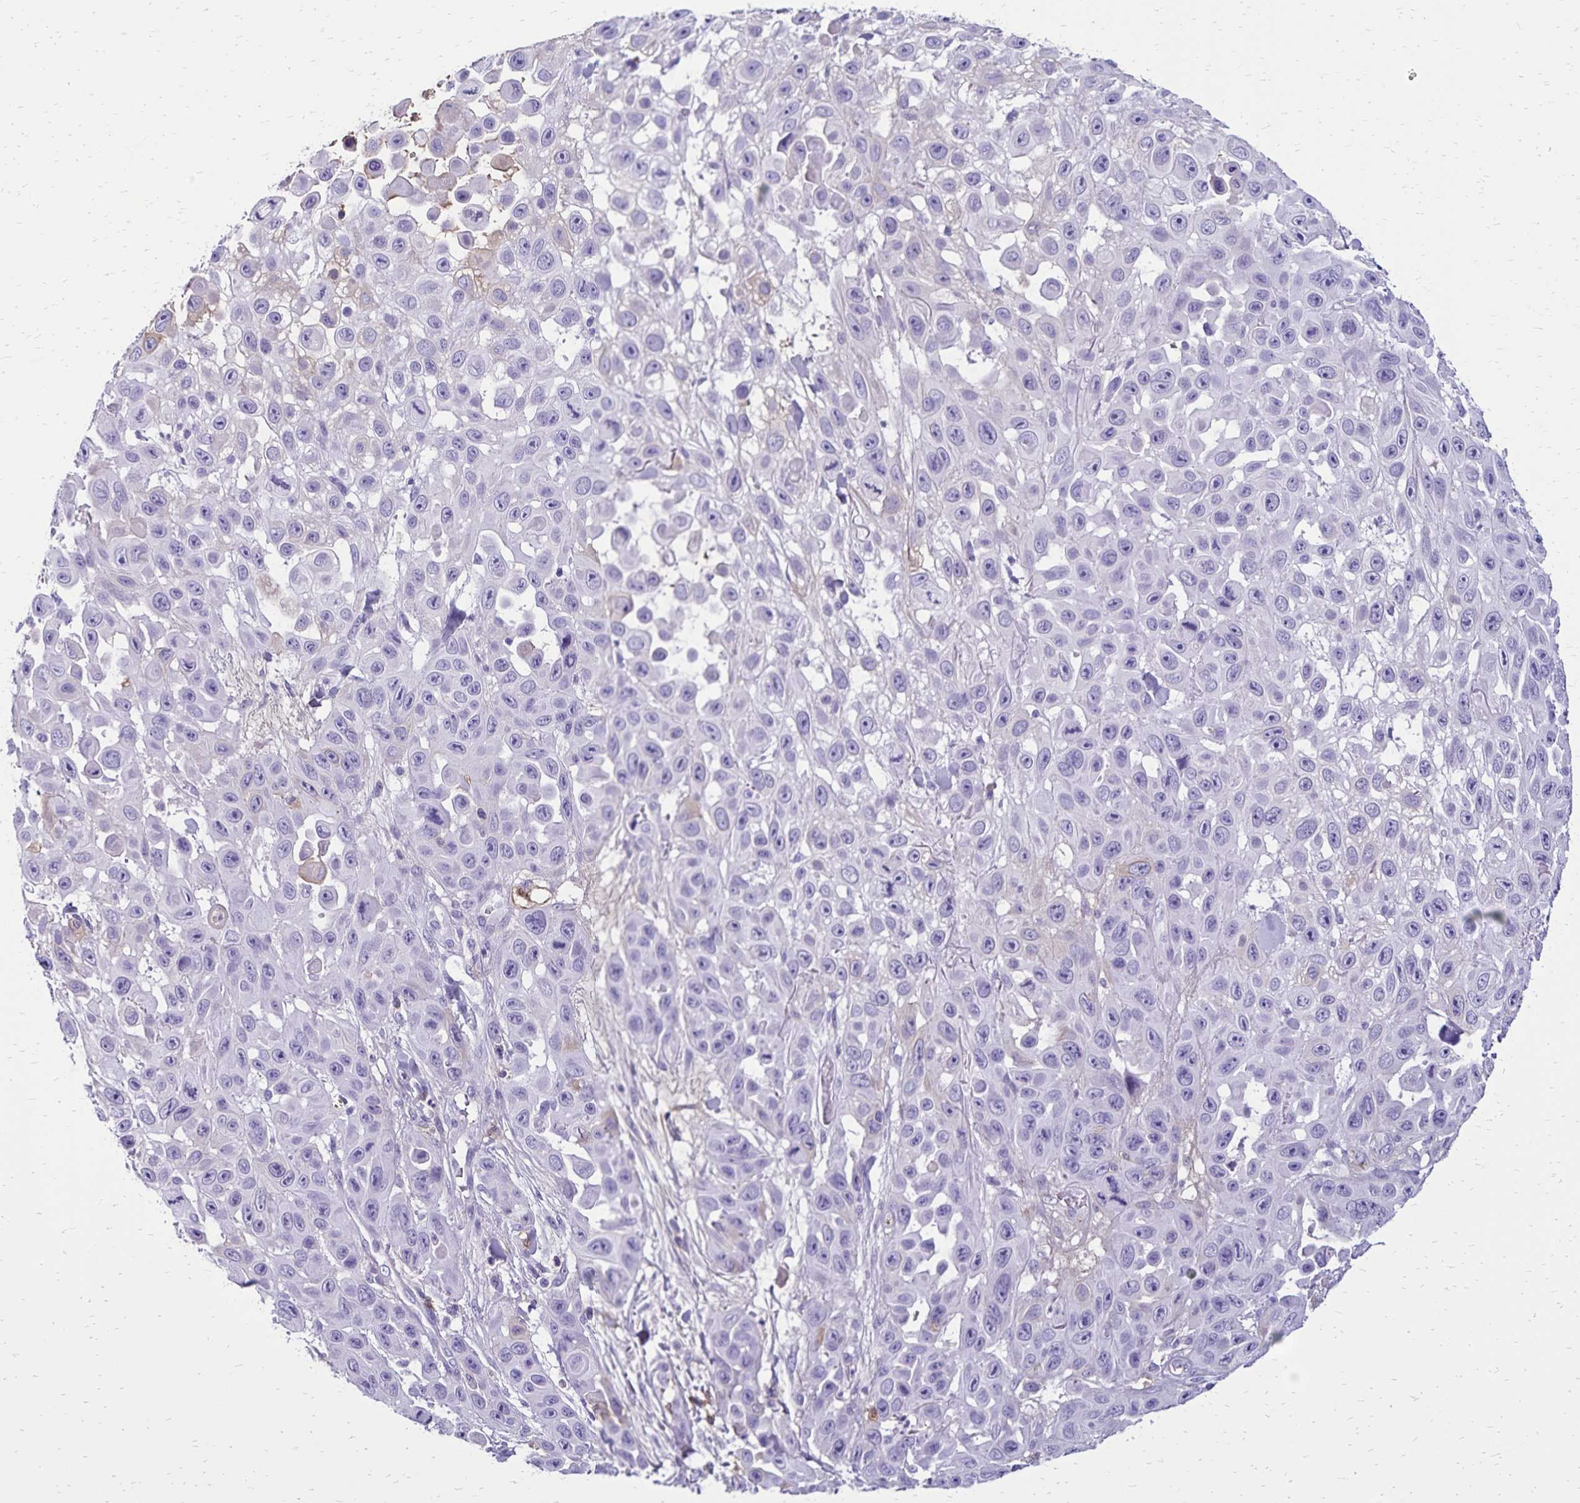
{"staining": {"intensity": "negative", "quantity": "none", "location": "none"}, "tissue": "skin cancer", "cell_type": "Tumor cells", "image_type": "cancer", "snomed": [{"axis": "morphology", "description": "Squamous cell carcinoma, NOS"}, {"axis": "topography", "description": "Skin"}], "caption": "Tumor cells show no significant protein expression in skin squamous cell carcinoma.", "gene": "CD27", "patient": {"sex": "male", "age": 81}}